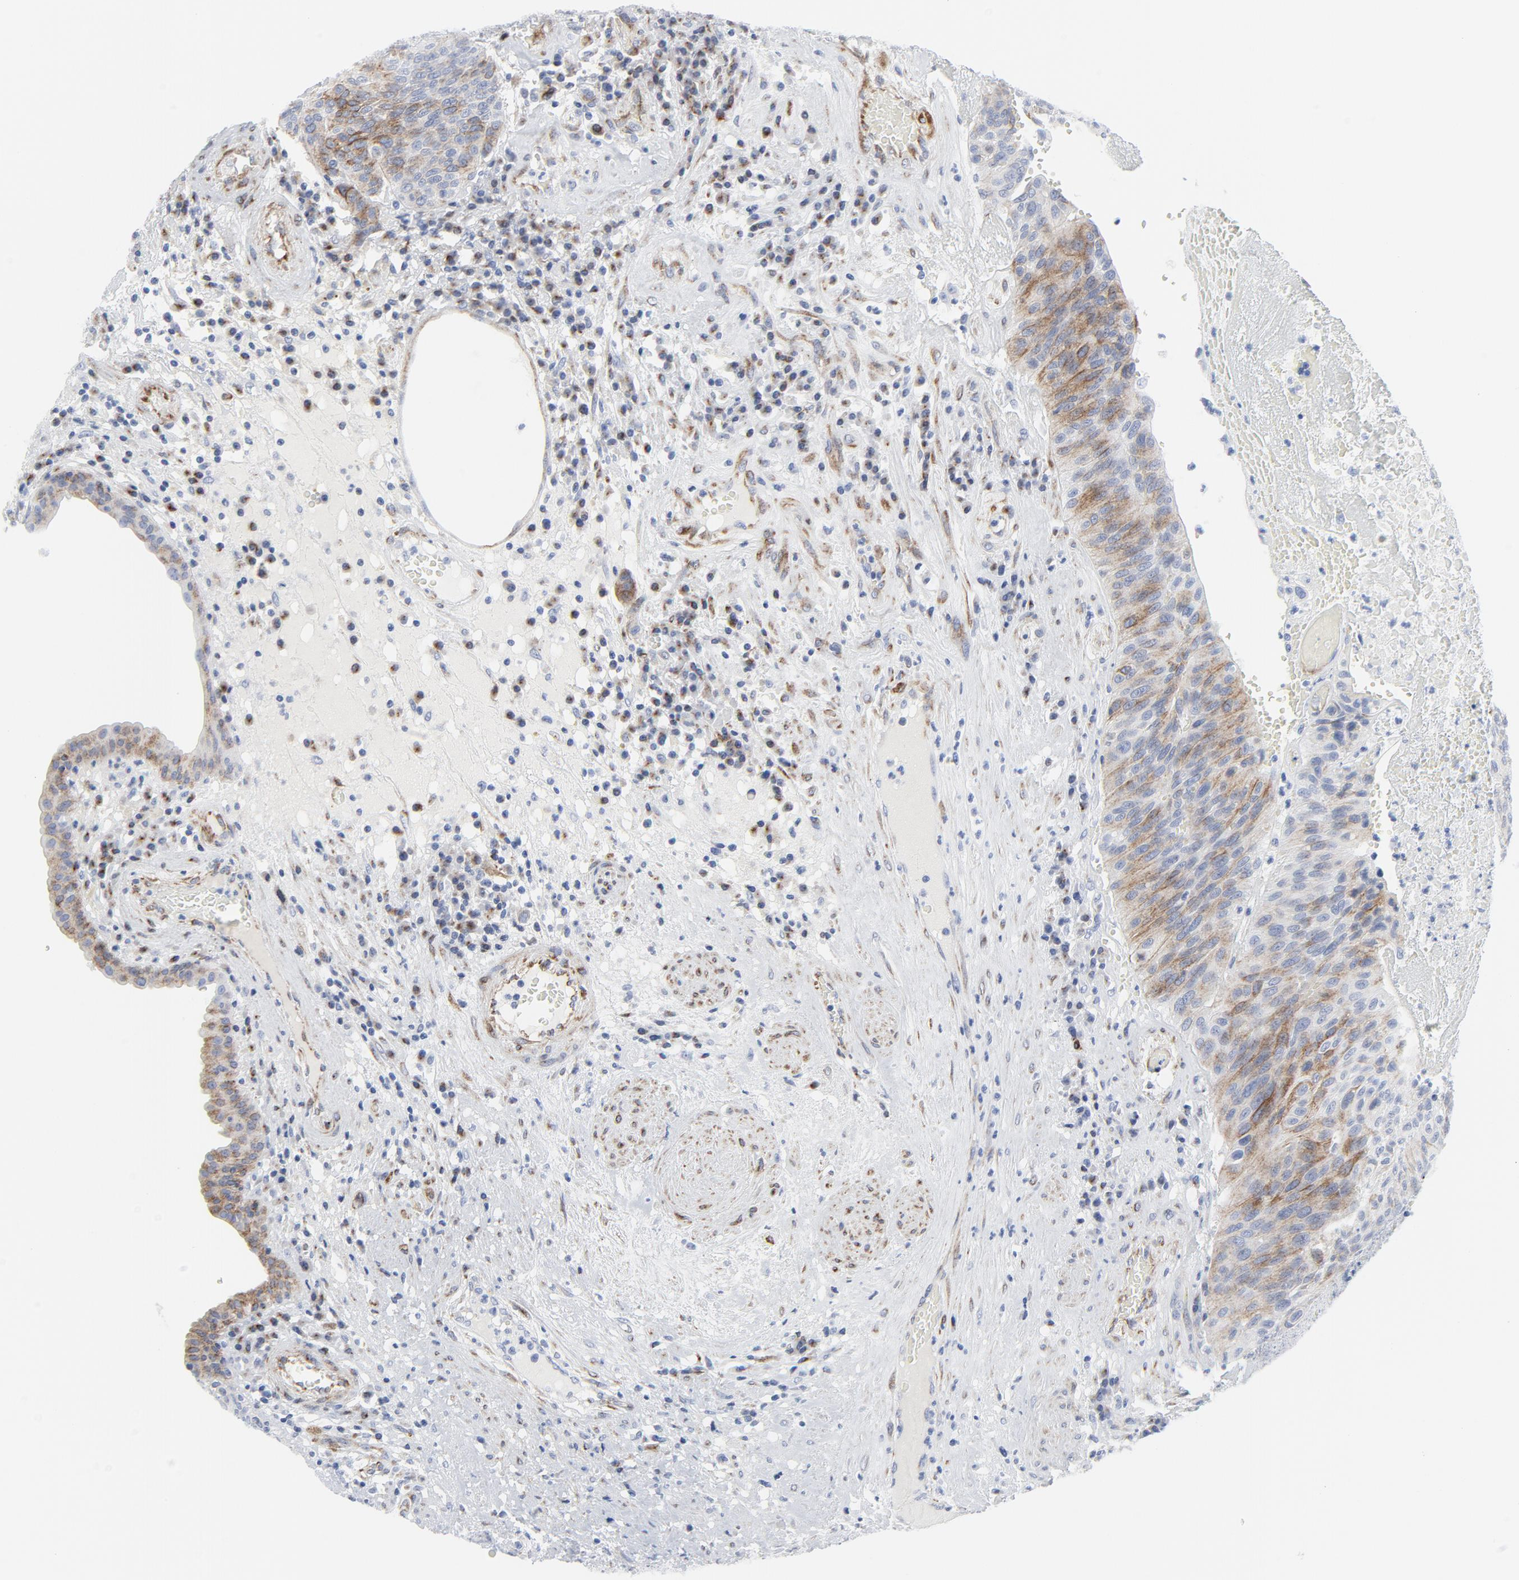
{"staining": {"intensity": "moderate", "quantity": "<25%", "location": "cytoplasmic/membranous"}, "tissue": "urothelial cancer", "cell_type": "Tumor cells", "image_type": "cancer", "snomed": [{"axis": "morphology", "description": "Urothelial carcinoma, High grade"}, {"axis": "topography", "description": "Urinary bladder"}], "caption": "Moderate cytoplasmic/membranous protein positivity is present in approximately <25% of tumor cells in high-grade urothelial carcinoma. Using DAB (brown) and hematoxylin (blue) stains, captured at high magnification using brightfield microscopy.", "gene": "TUBB1", "patient": {"sex": "male", "age": 66}}